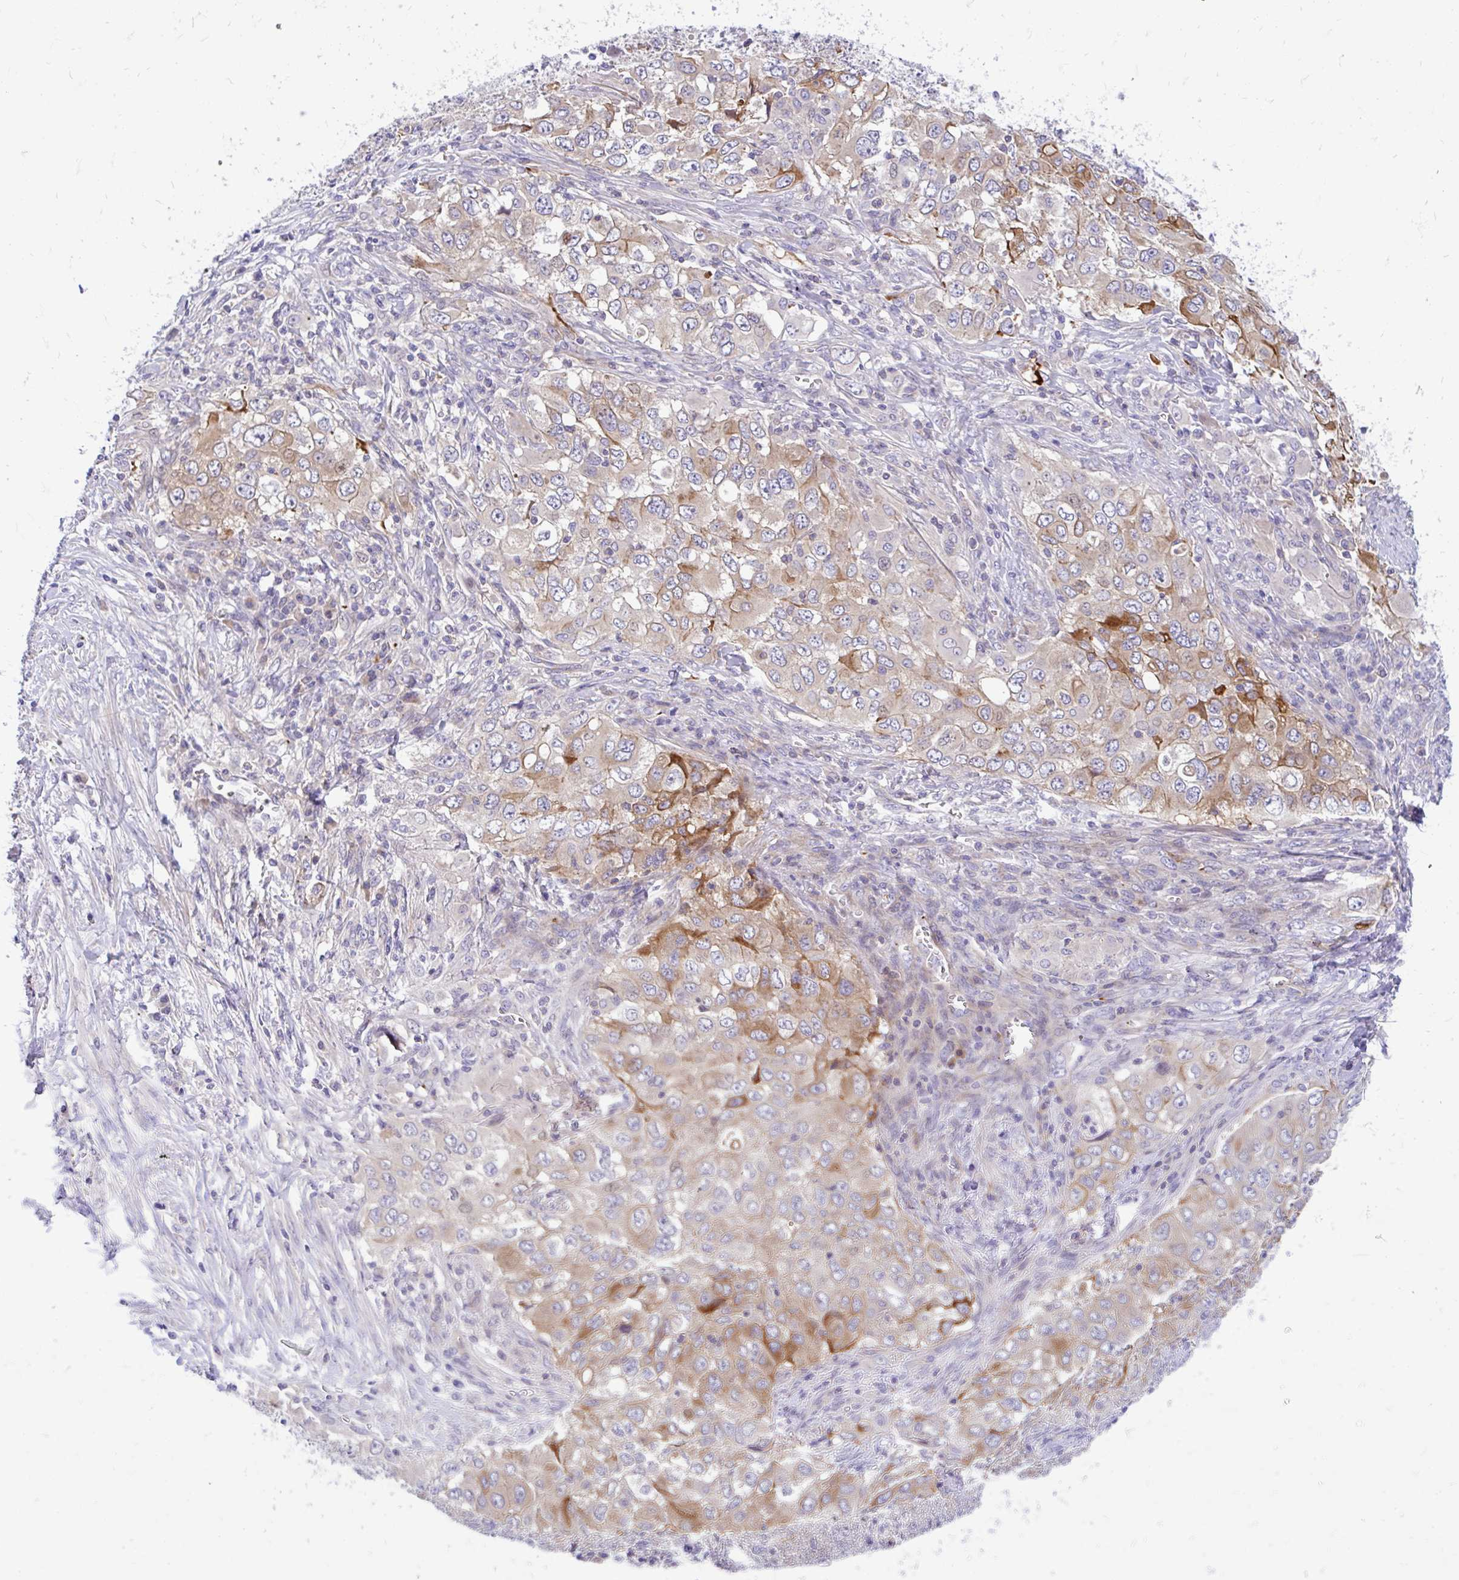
{"staining": {"intensity": "moderate", "quantity": "25%-75%", "location": "cytoplasmic/membranous"}, "tissue": "lung cancer", "cell_type": "Tumor cells", "image_type": "cancer", "snomed": [{"axis": "morphology", "description": "Adenocarcinoma, NOS"}, {"axis": "morphology", "description": "Adenocarcinoma, metastatic, NOS"}, {"axis": "topography", "description": "Lymph node"}, {"axis": "topography", "description": "Lung"}], "caption": "IHC staining of adenocarcinoma (lung), which demonstrates medium levels of moderate cytoplasmic/membranous staining in about 25%-75% of tumor cells indicating moderate cytoplasmic/membranous protein expression. The staining was performed using DAB (brown) for protein detection and nuclei were counterstained in hematoxylin (blue).", "gene": "ESPNL", "patient": {"sex": "female", "age": 42}}